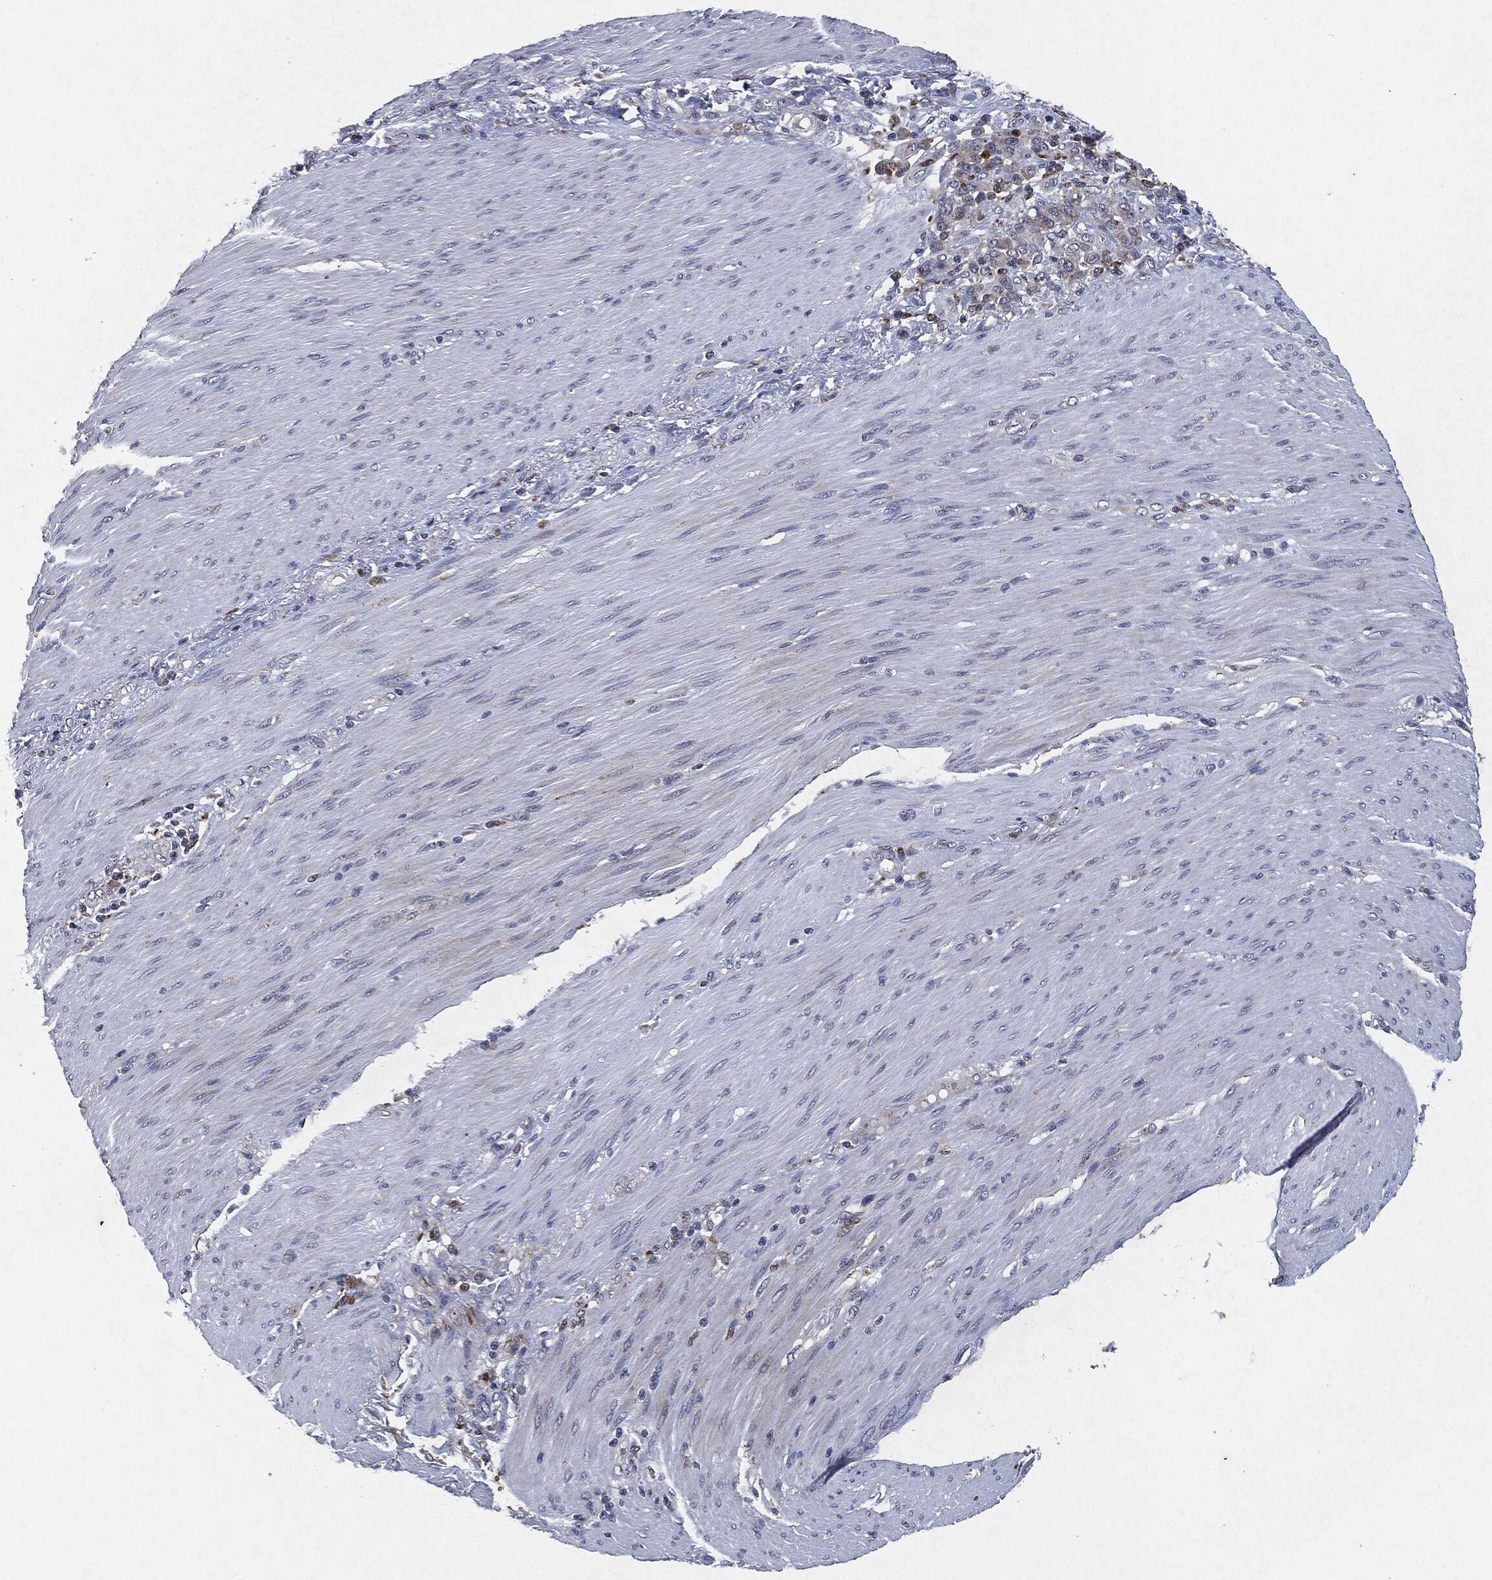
{"staining": {"intensity": "negative", "quantity": "none", "location": "none"}, "tissue": "stomach cancer", "cell_type": "Tumor cells", "image_type": "cancer", "snomed": [{"axis": "morphology", "description": "Normal tissue, NOS"}, {"axis": "morphology", "description": "Adenocarcinoma, NOS"}, {"axis": "topography", "description": "Stomach"}], "caption": "Immunohistochemistry histopathology image of stomach cancer (adenocarcinoma) stained for a protein (brown), which reveals no expression in tumor cells.", "gene": "SLC31A2", "patient": {"sex": "female", "age": 79}}